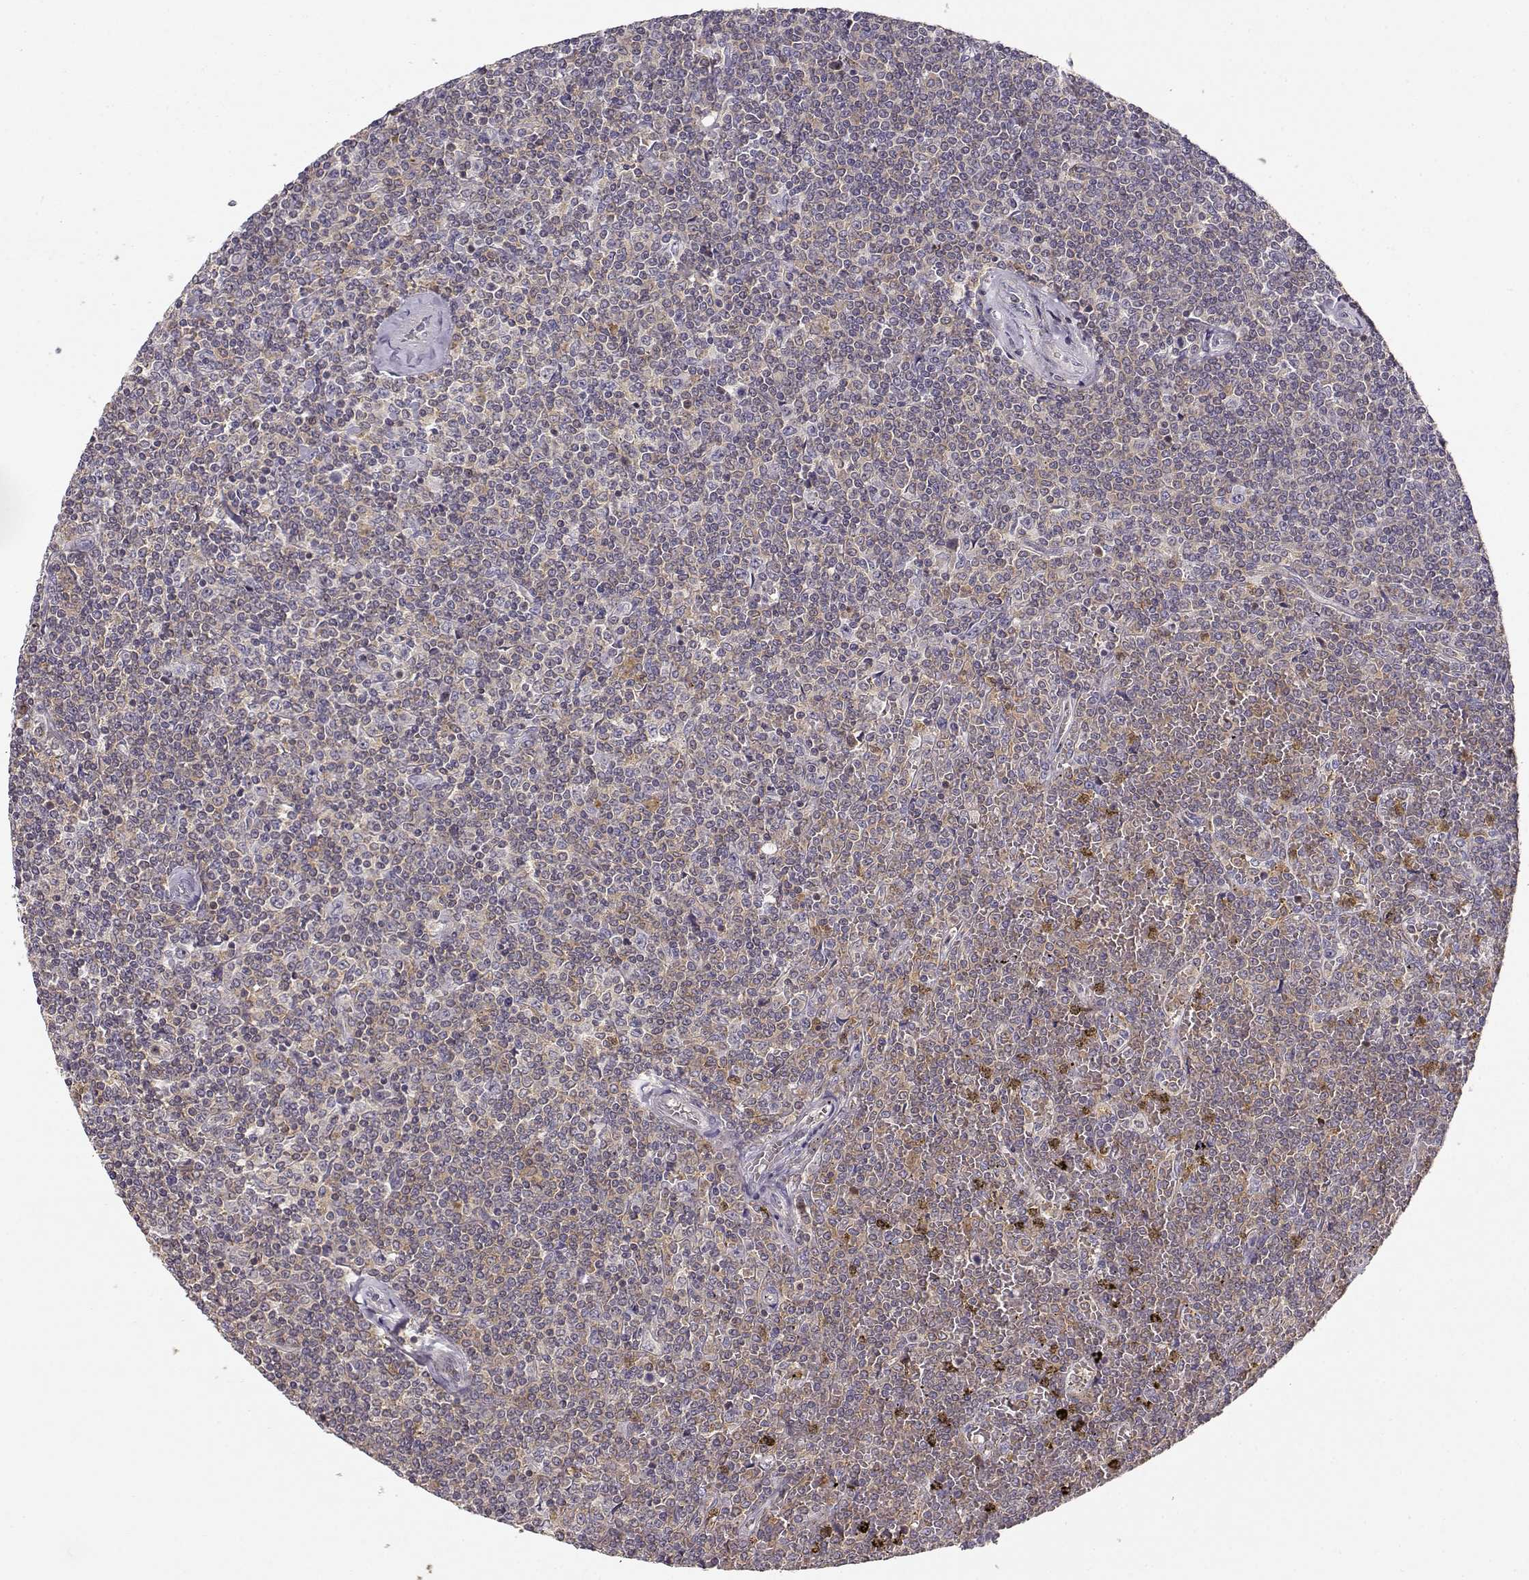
{"staining": {"intensity": "weak", "quantity": ">75%", "location": "cytoplasmic/membranous"}, "tissue": "lymphoma", "cell_type": "Tumor cells", "image_type": "cancer", "snomed": [{"axis": "morphology", "description": "Malignant lymphoma, non-Hodgkin's type, Low grade"}, {"axis": "topography", "description": "Spleen"}], "caption": "IHC of low-grade malignant lymphoma, non-Hodgkin's type reveals low levels of weak cytoplasmic/membranous expression in about >75% of tumor cells.", "gene": "VAV1", "patient": {"sex": "female", "age": 19}}